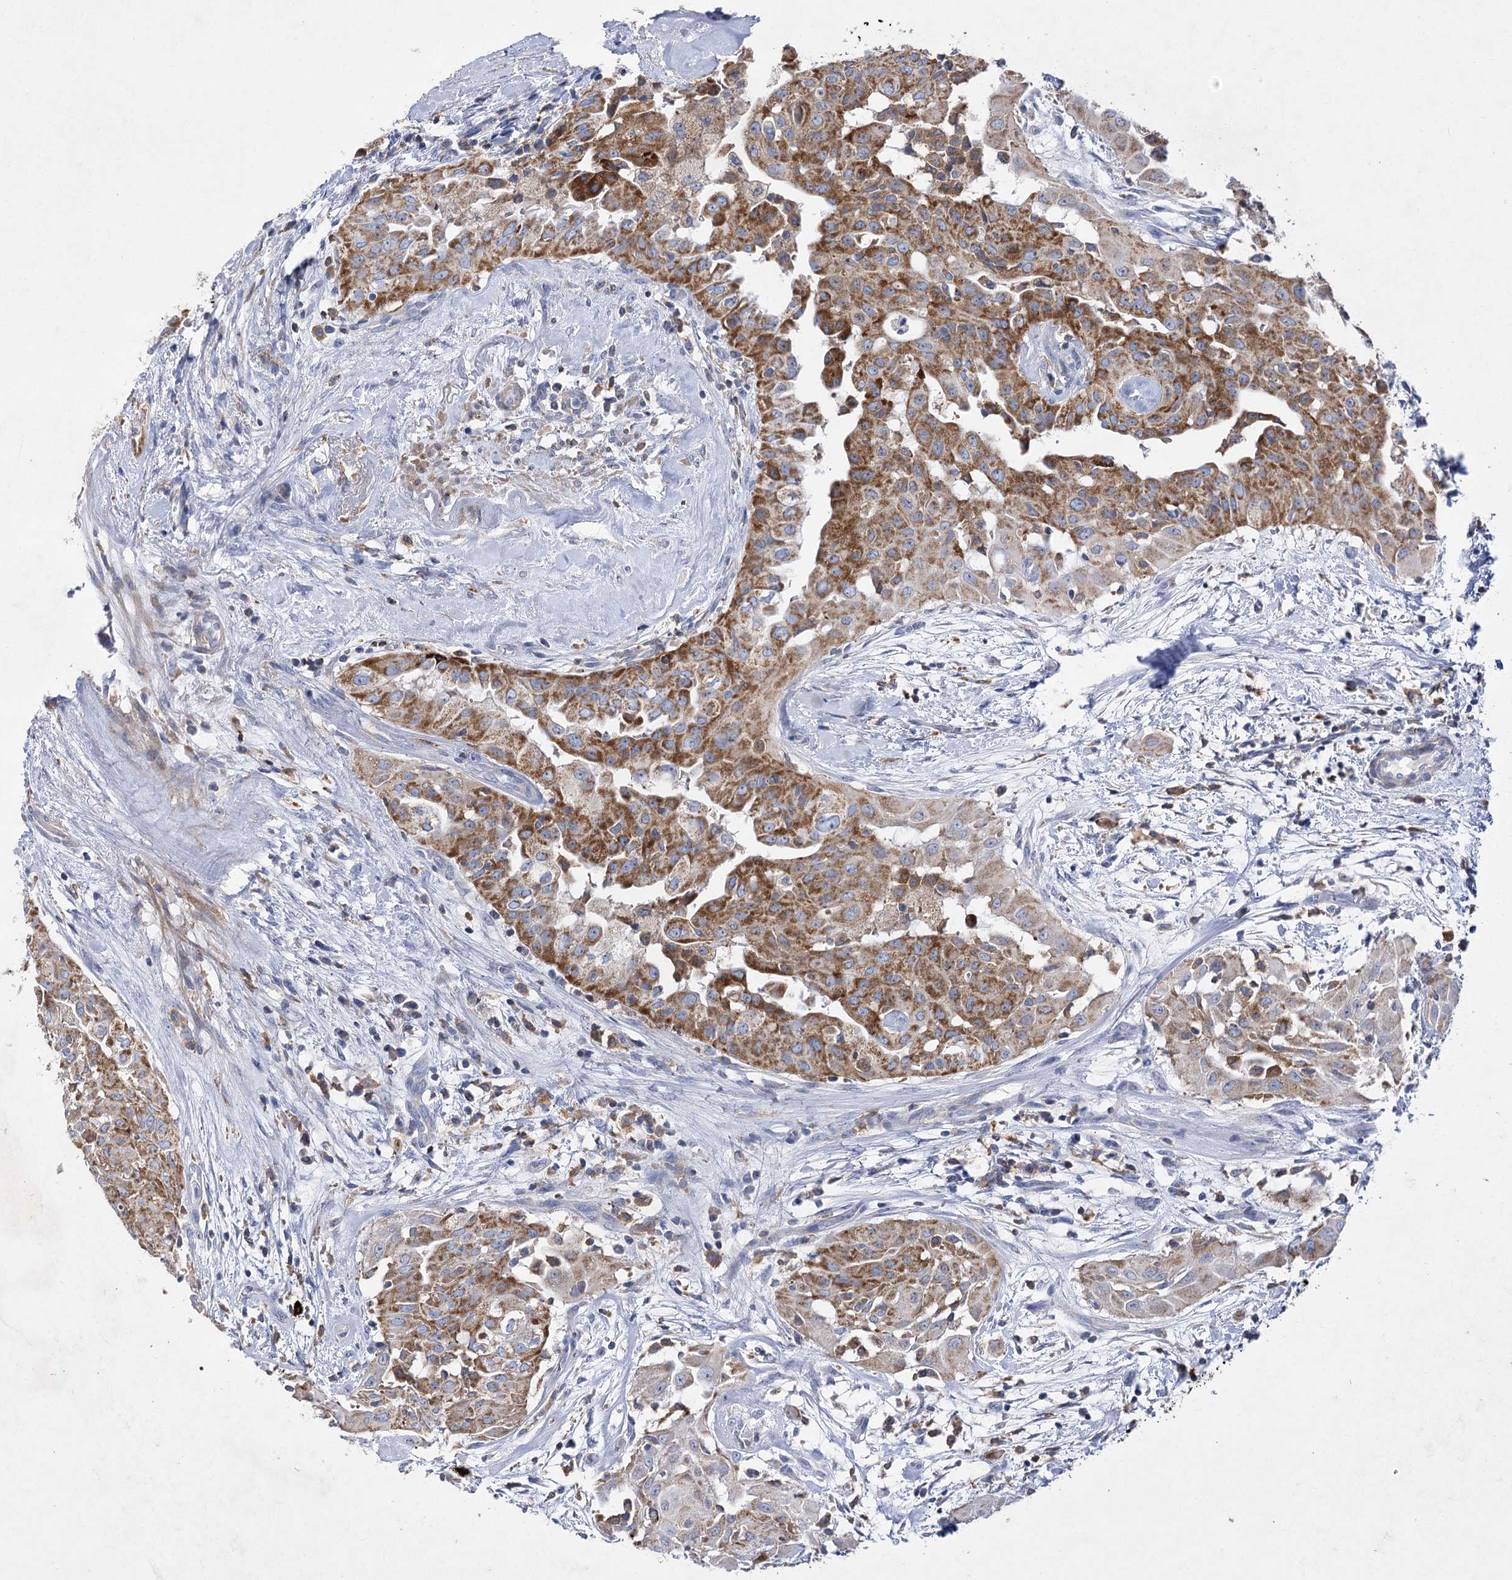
{"staining": {"intensity": "moderate", "quantity": ">75%", "location": "cytoplasmic/membranous"}, "tissue": "thyroid cancer", "cell_type": "Tumor cells", "image_type": "cancer", "snomed": [{"axis": "morphology", "description": "Papillary adenocarcinoma, NOS"}, {"axis": "topography", "description": "Thyroid gland"}], "caption": "DAB immunohistochemical staining of human thyroid cancer displays moderate cytoplasmic/membranous protein positivity in about >75% of tumor cells. (Stains: DAB in brown, nuclei in blue, Microscopy: brightfield microscopy at high magnification).", "gene": "COX15", "patient": {"sex": "female", "age": 59}}